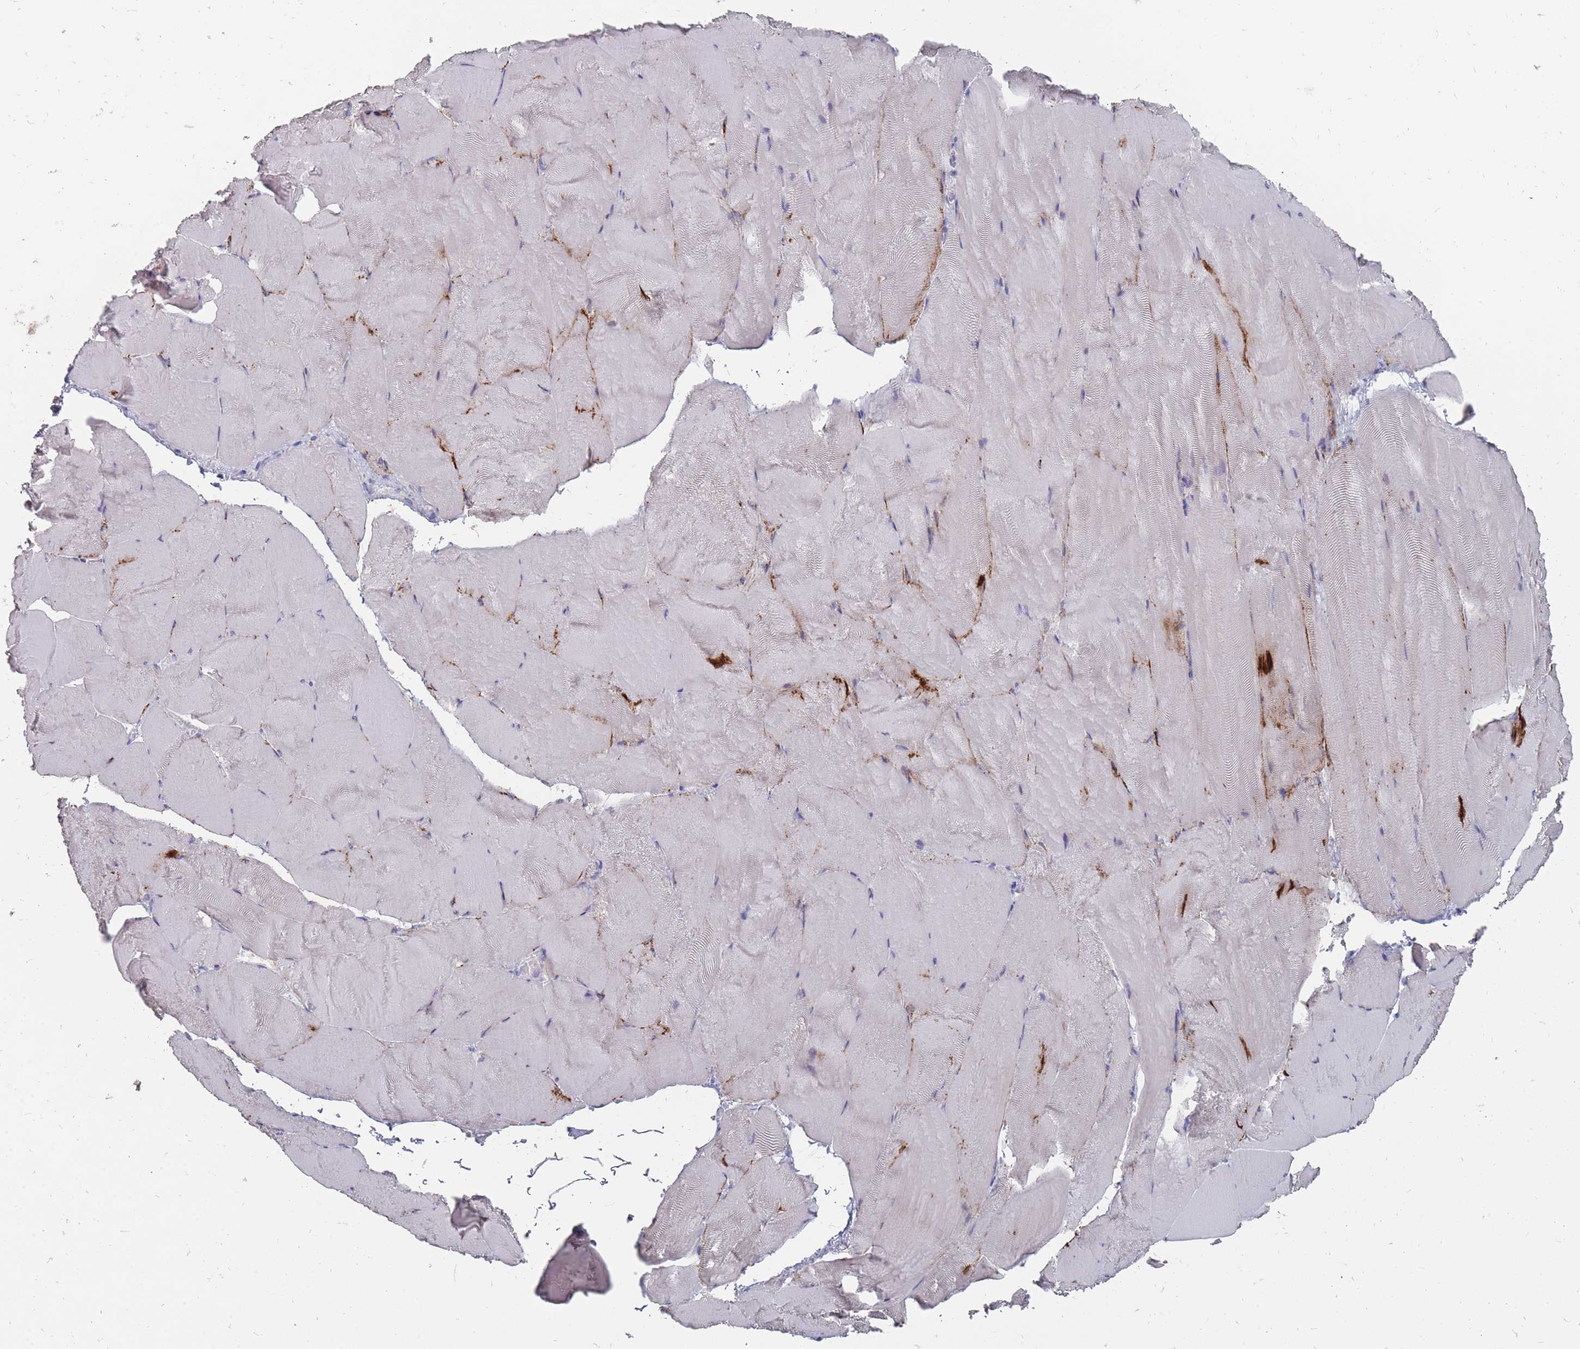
{"staining": {"intensity": "moderate", "quantity": "<25%", "location": "cytoplasmic/membranous"}, "tissue": "skeletal muscle", "cell_type": "Myocytes", "image_type": "normal", "snomed": [{"axis": "morphology", "description": "Normal tissue, NOS"}, {"axis": "topography", "description": "Skeletal muscle"}], "caption": "Immunohistochemical staining of benign human skeletal muscle shows moderate cytoplasmic/membranous protein positivity in approximately <25% of myocytes. (brown staining indicates protein expression, while blue staining denotes nuclei).", "gene": "OTULINL", "patient": {"sex": "female", "age": 64}}